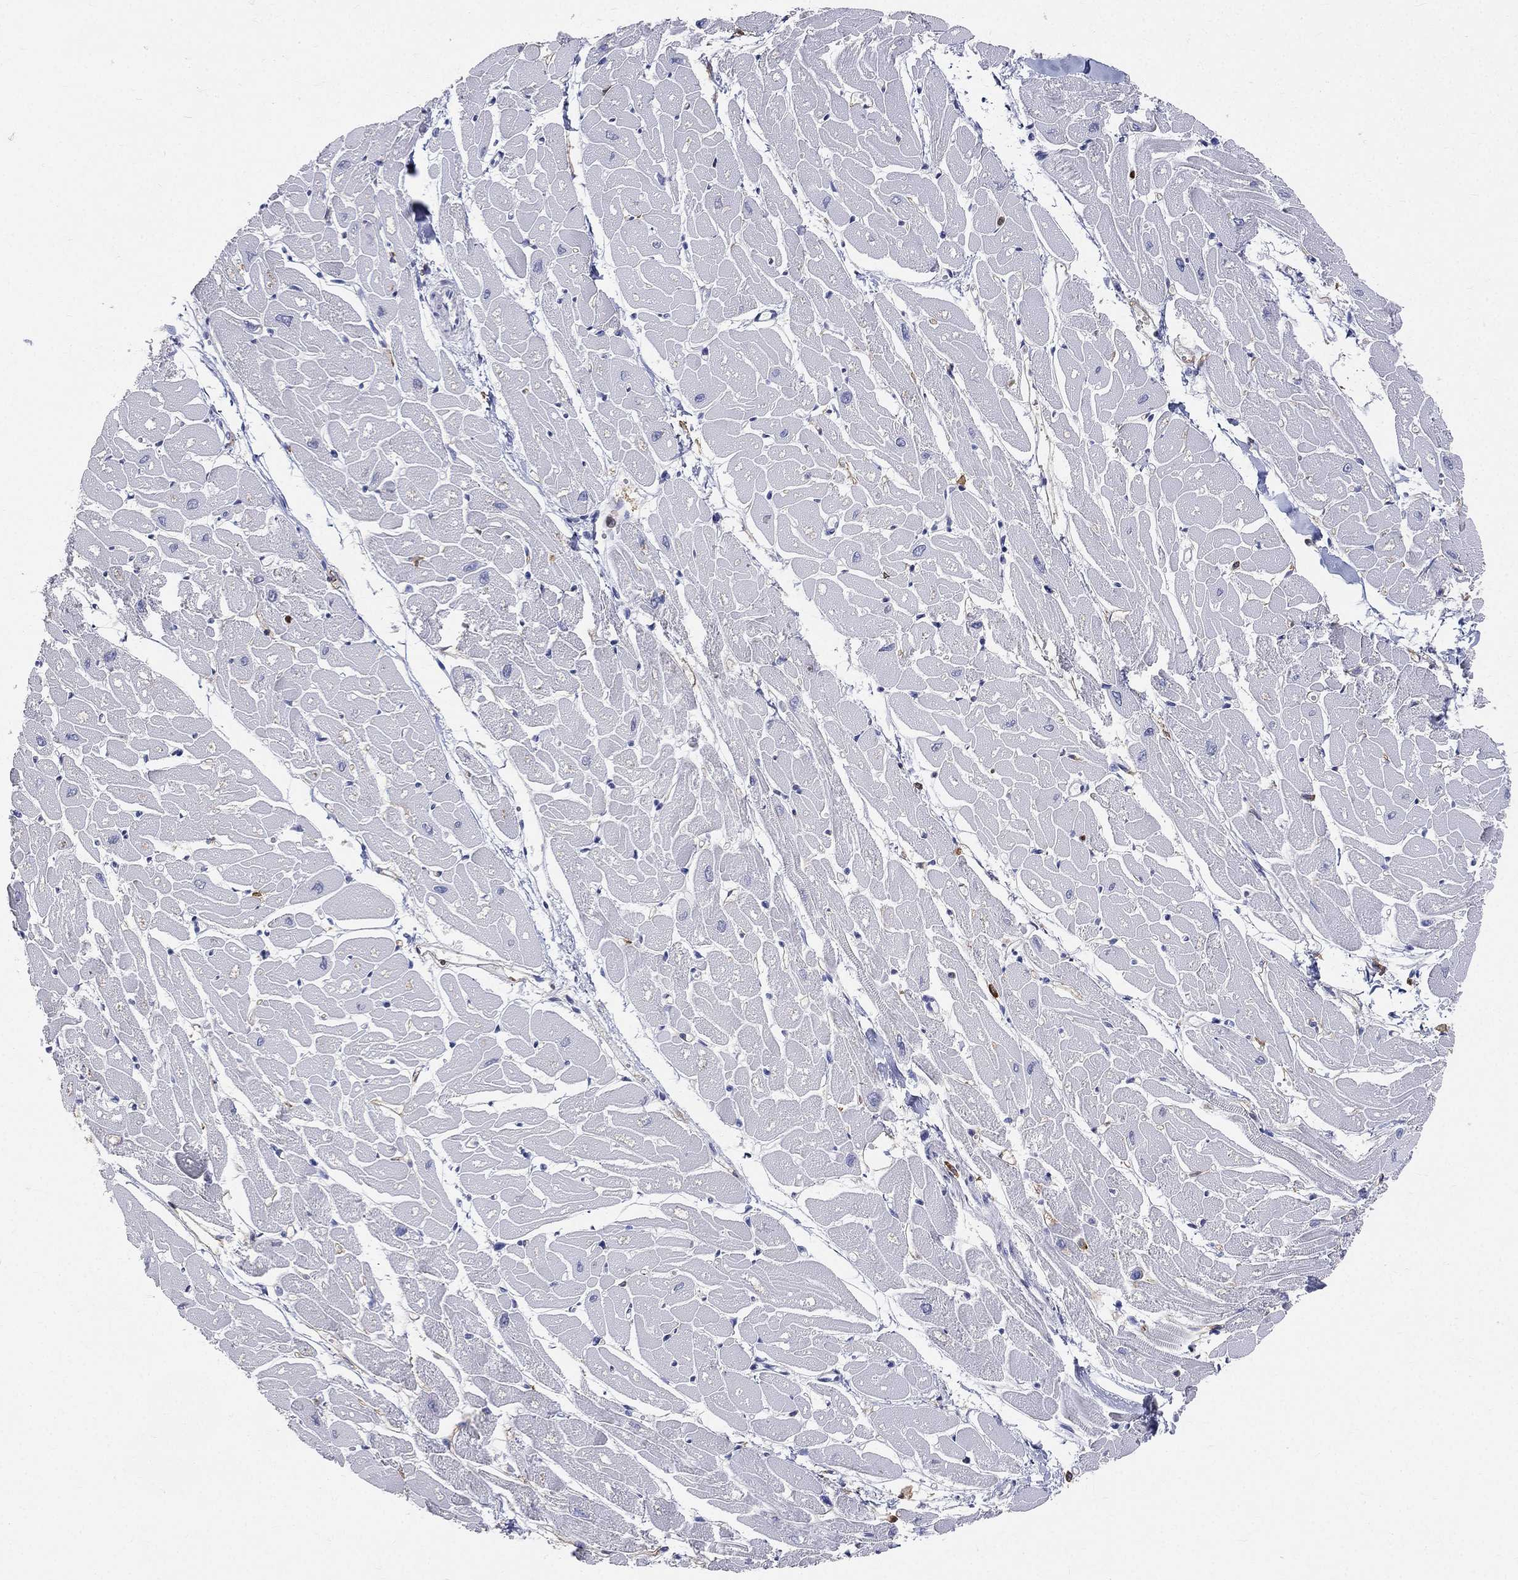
{"staining": {"intensity": "negative", "quantity": "none", "location": "none"}, "tissue": "heart muscle", "cell_type": "Cardiomyocytes", "image_type": "normal", "snomed": [{"axis": "morphology", "description": "Normal tissue, NOS"}, {"axis": "topography", "description": "Heart"}], "caption": "This is an immunohistochemistry (IHC) photomicrograph of unremarkable human heart muscle. There is no staining in cardiomyocytes.", "gene": "CD33", "patient": {"sex": "male", "age": 57}}